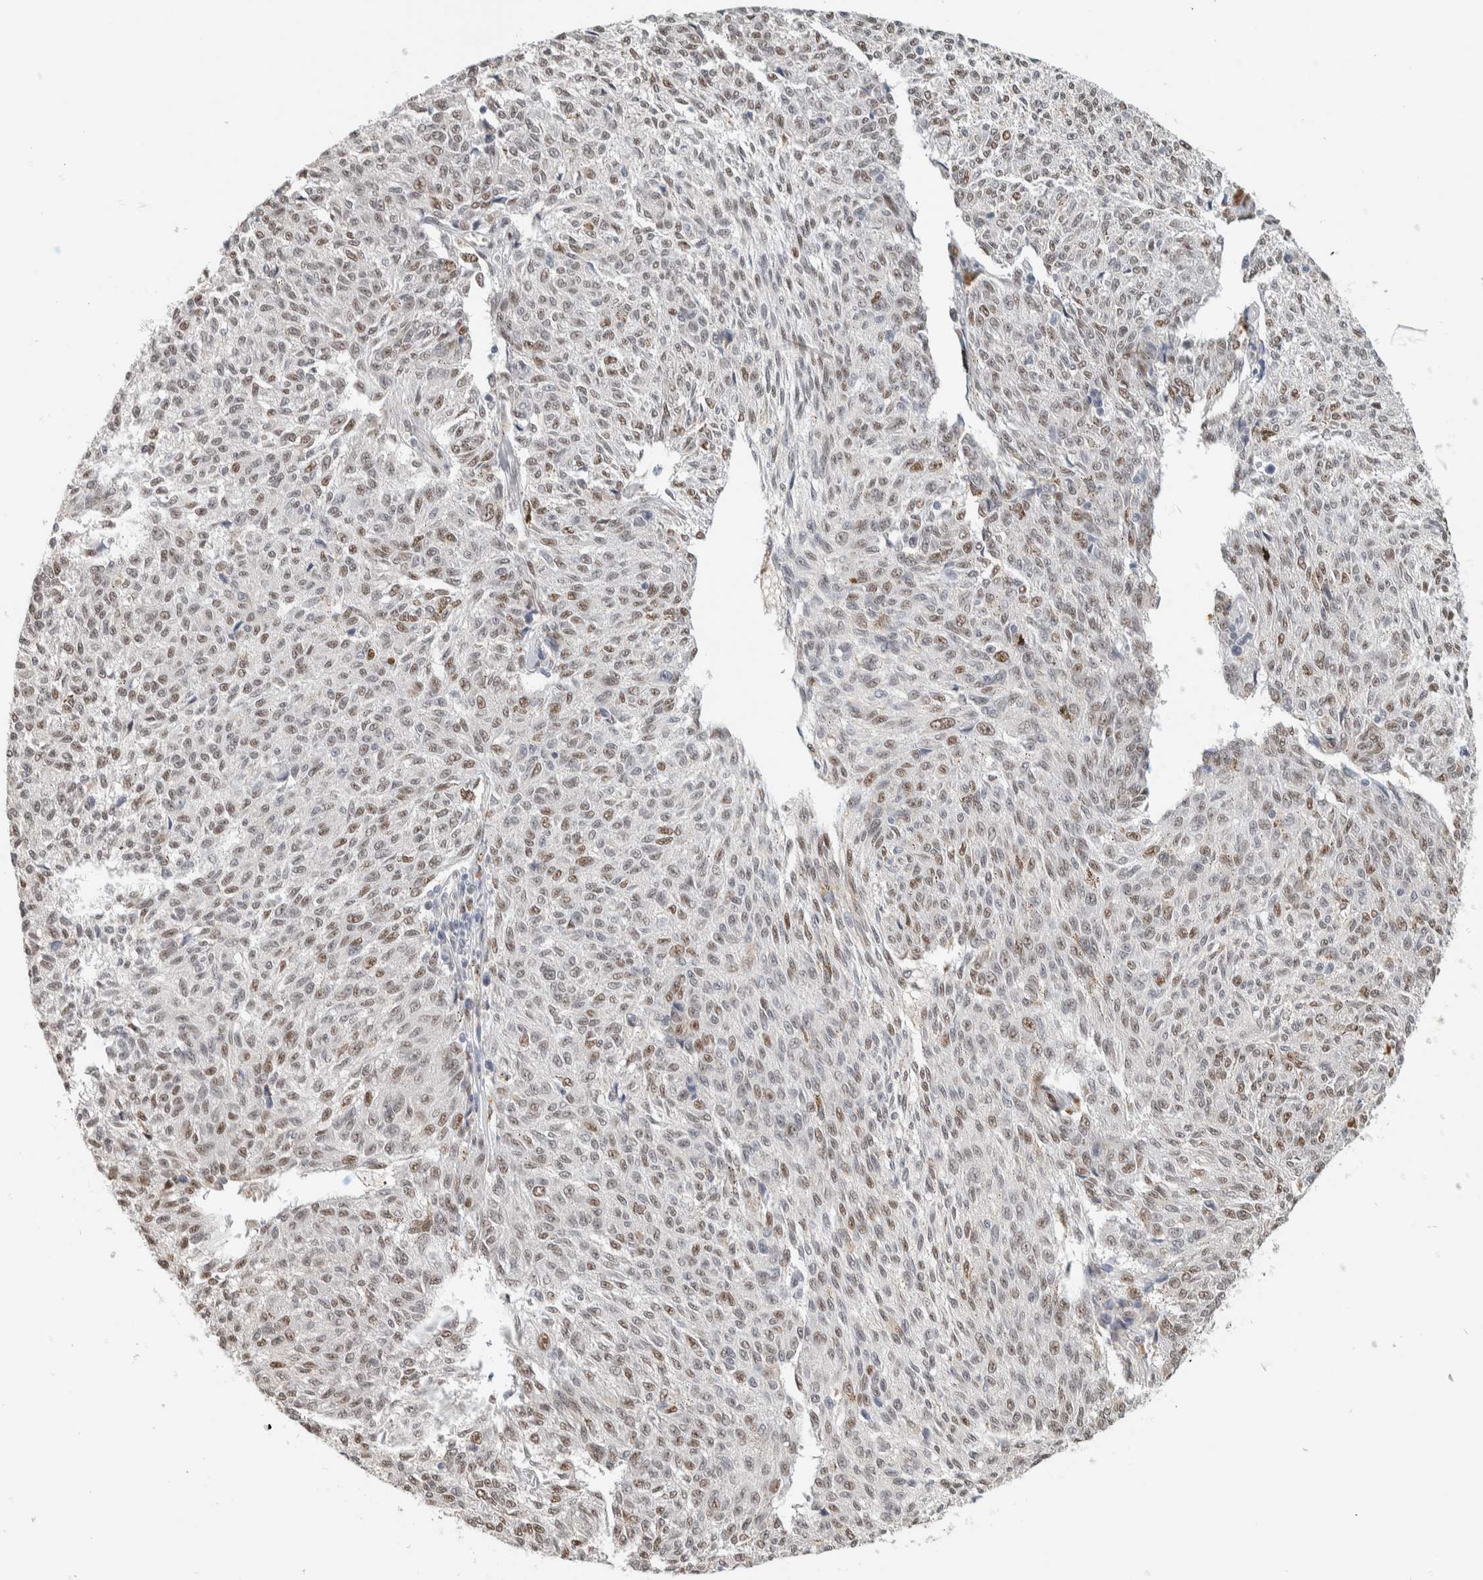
{"staining": {"intensity": "weak", "quantity": ">75%", "location": "nuclear"}, "tissue": "melanoma", "cell_type": "Tumor cells", "image_type": "cancer", "snomed": [{"axis": "morphology", "description": "Malignant melanoma, NOS"}, {"axis": "topography", "description": "Skin"}], "caption": "DAB (3,3'-diaminobenzidine) immunohistochemical staining of human malignant melanoma shows weak nuclear protein positivity in approximately >75% of tumor cells.", "gene": "PUS7", "patient": {"sex": "female", "age": 72}}